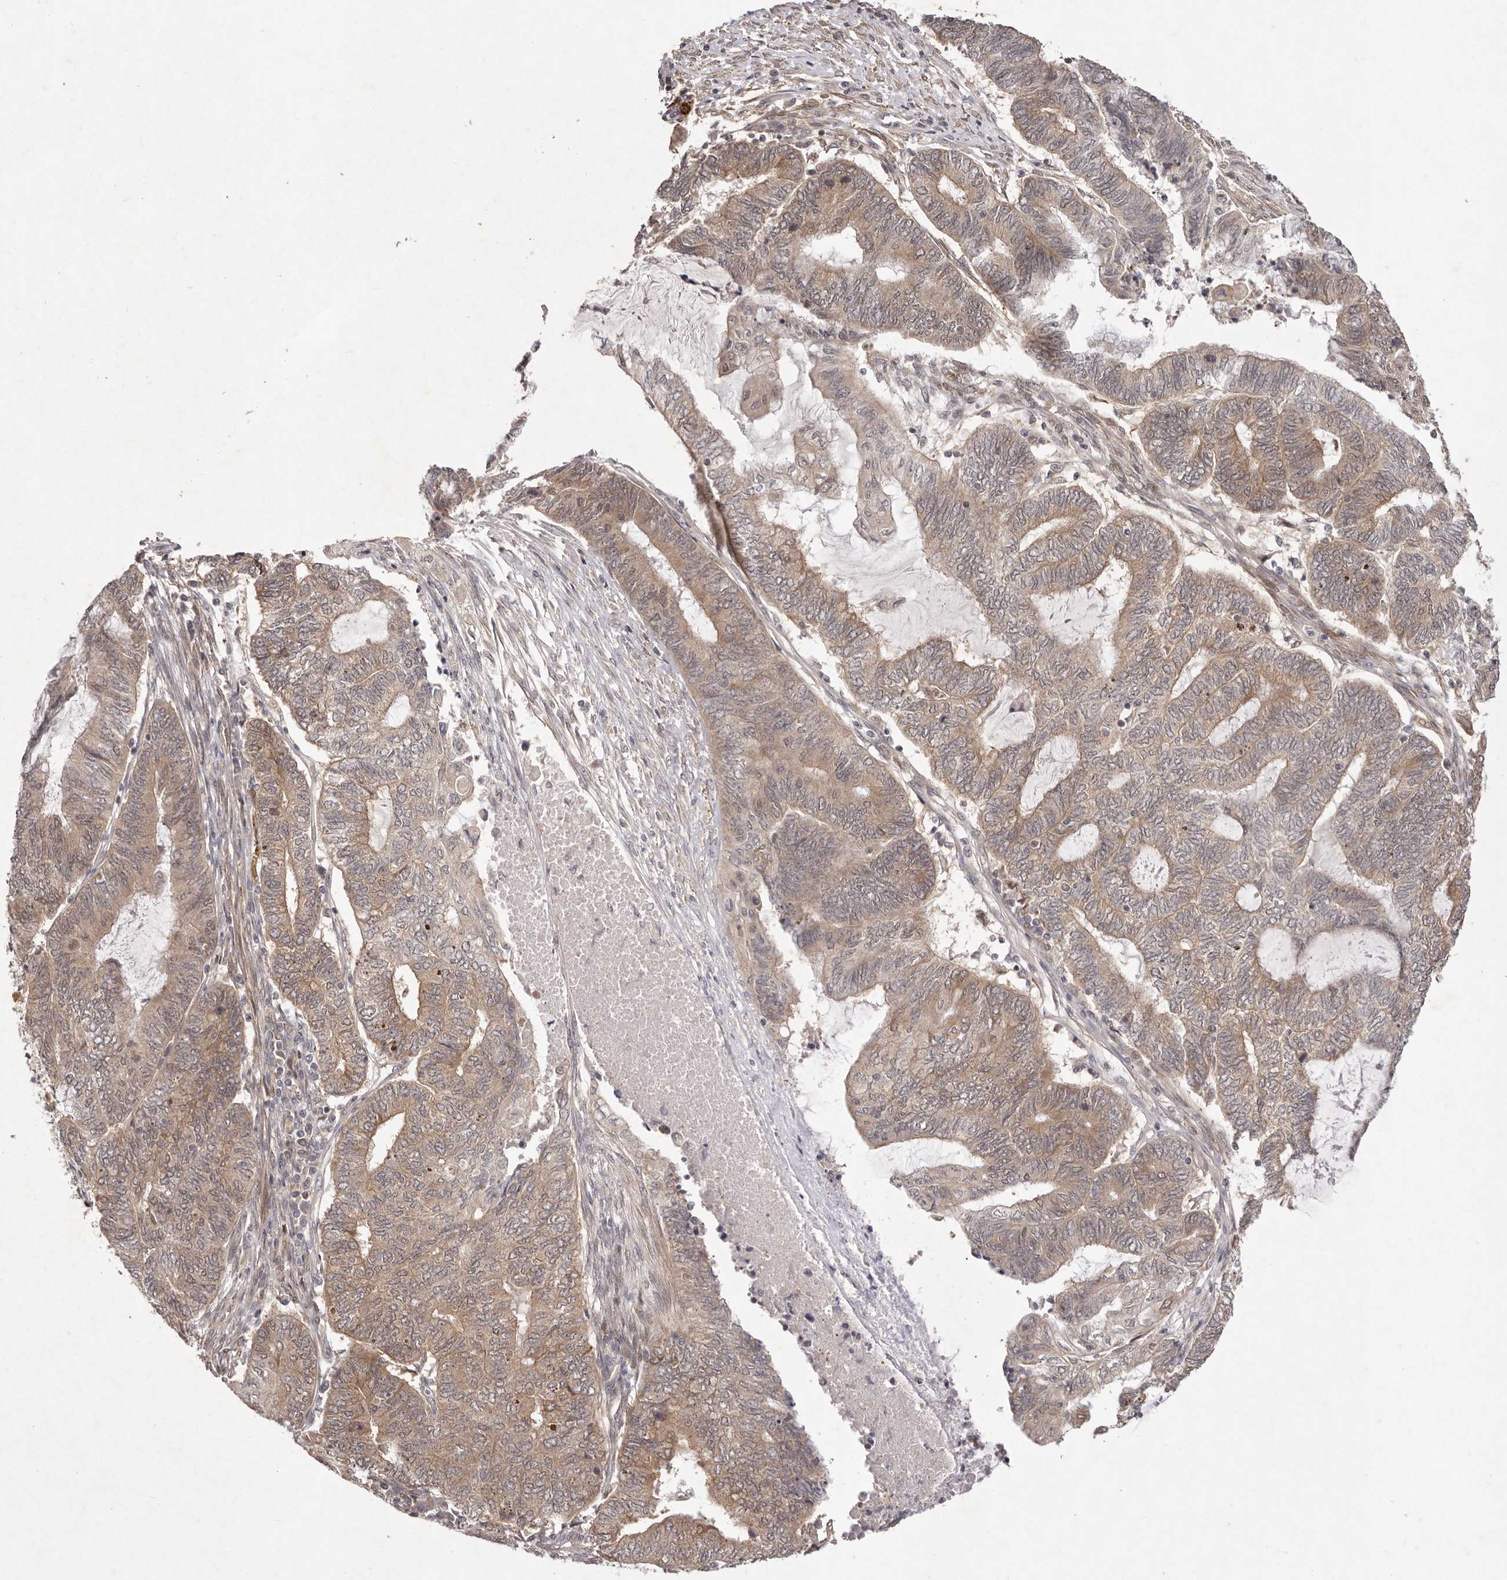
{"staining": {"intensity": "moderate", "quantity": ">75%", "location": "cytoplasmic/membranous"}, "tissue": "endometrial cancer", "cell_type": "Tumor cells", "image_type": "cancer", "snomed": [{"axis": "morphology", "description": "Adenocarcinoma, NOS"}, {"axis": "topography", "description": "Uterus"}, {"axis": "topography", "description": "Endometrium"}], "caption": "An immunohistochemistry micrograph of tumor tissue is shown. Protein staining in brown highlights moderate cytoplasmic/membranous positivity in endometrial adenocarcinoma within tumor cells.", "gene": "BUD31", "patient": {"sex": "female", "age": 70}}